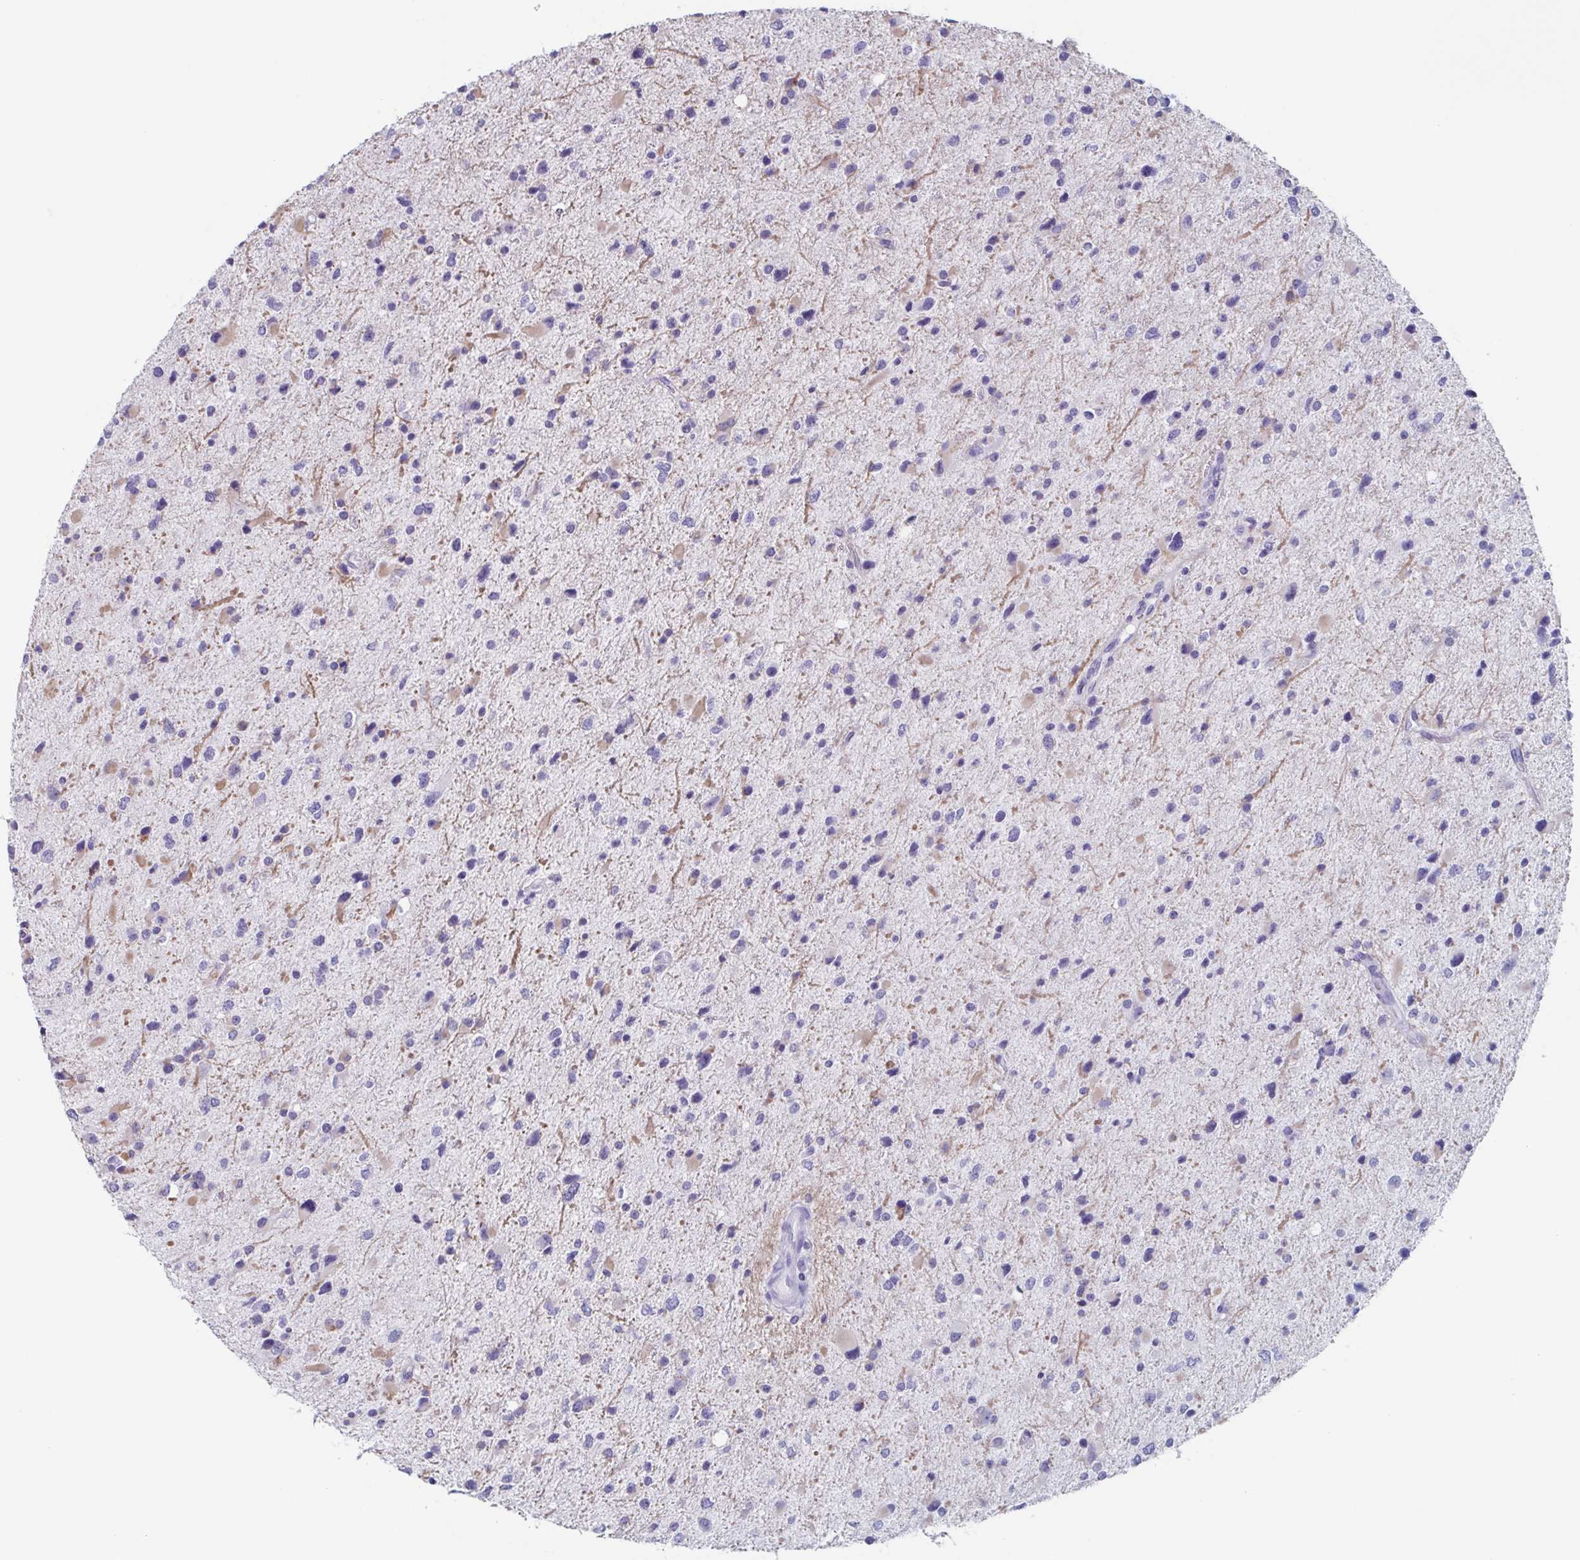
{"staining": {"intensity": "negative", "quantity": "none", "location": "none"}, "tissue": "glioma", "cell_type": "Tumor cells", "image_type": "cancer", "snomed": [{"axis": "morphology", "description": "Glioma, malignant, Low grade"}, {"axis": "topography", "description": "Brain"}], "caption": "DAB immunohistochemical staining of human low-grade glioma (malignant) demonstrates no significant expression in tumor cells.", "gene": "BPI", "patient": {"sex": "female", "age": 32}}